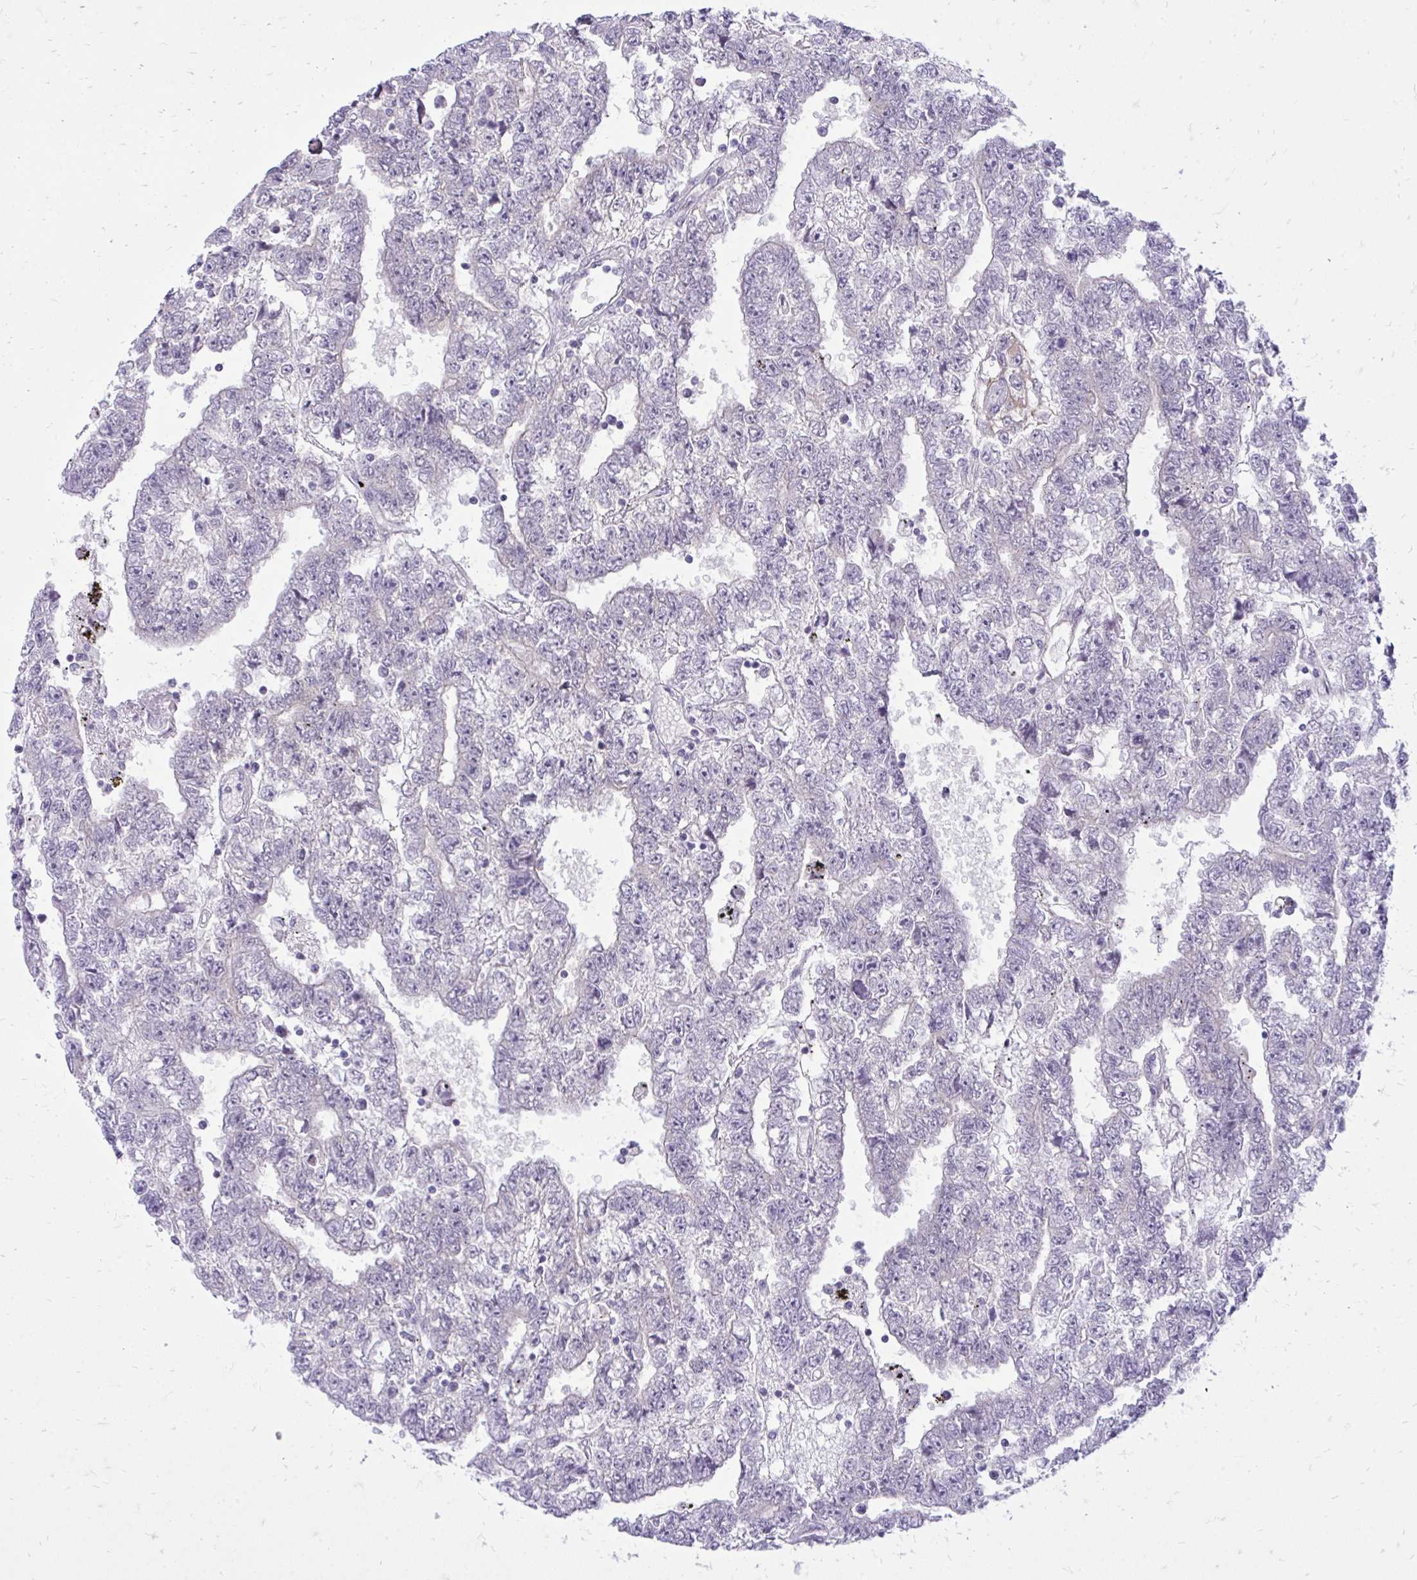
{"staining": {"intensity": "negative", "quantity": "none", "location": "none"}, "tissue": "testis cancer", "cell_type": "Tumor cells", "image_type": "cancer", "snomed": [{"axis": "morphology", "description": "Carcinoma, Embryonal, NOS"}, {"axis": "topography", "description": "Testis"}], "caption": "Immunohistochemical staining of human testis cancer (embryonal carcinoma) shows no significant staining in tumor cells.", "gene": "SPTBN2", "patient": {"sex": "male", "age": 25}}